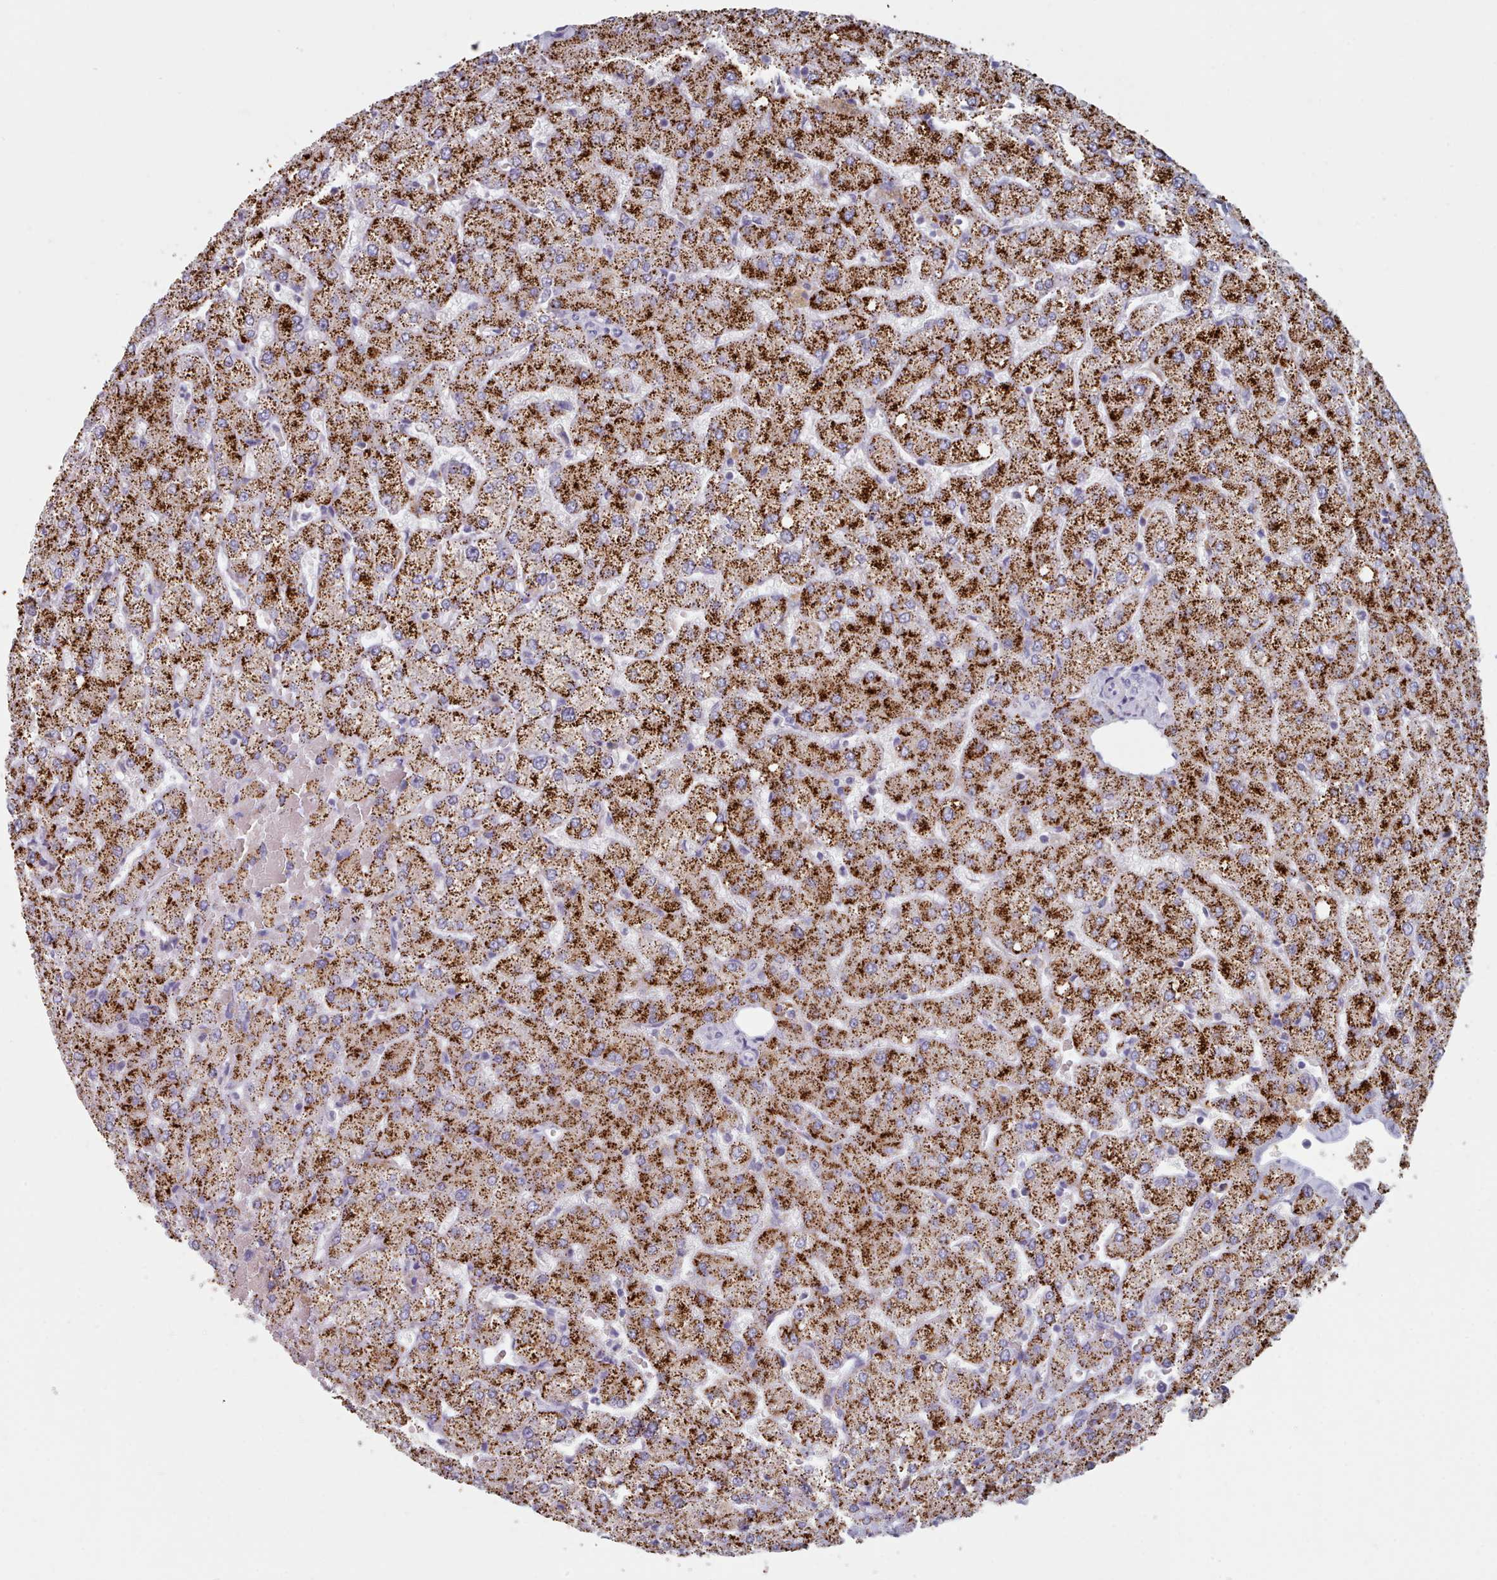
{"staining": {"intensity": "negative", "quantity": "none", "location": "none"}, "tissue": "liver", "cell_type": "Cholangiocytes", "image_type": "normal", "snomed": [{"axis": "morphology", "description": "Normal tissue, NOS"}, {"axis": "topography", "description": "Liver"}], "caption": "High power microscopy photomicrograph of an immunohistochemistry histopathology image of normal liver, revealing no significant positivity in cholangiocytes.", "gene": "HAO1", "patient": {"sex": "female", "age": 54}}